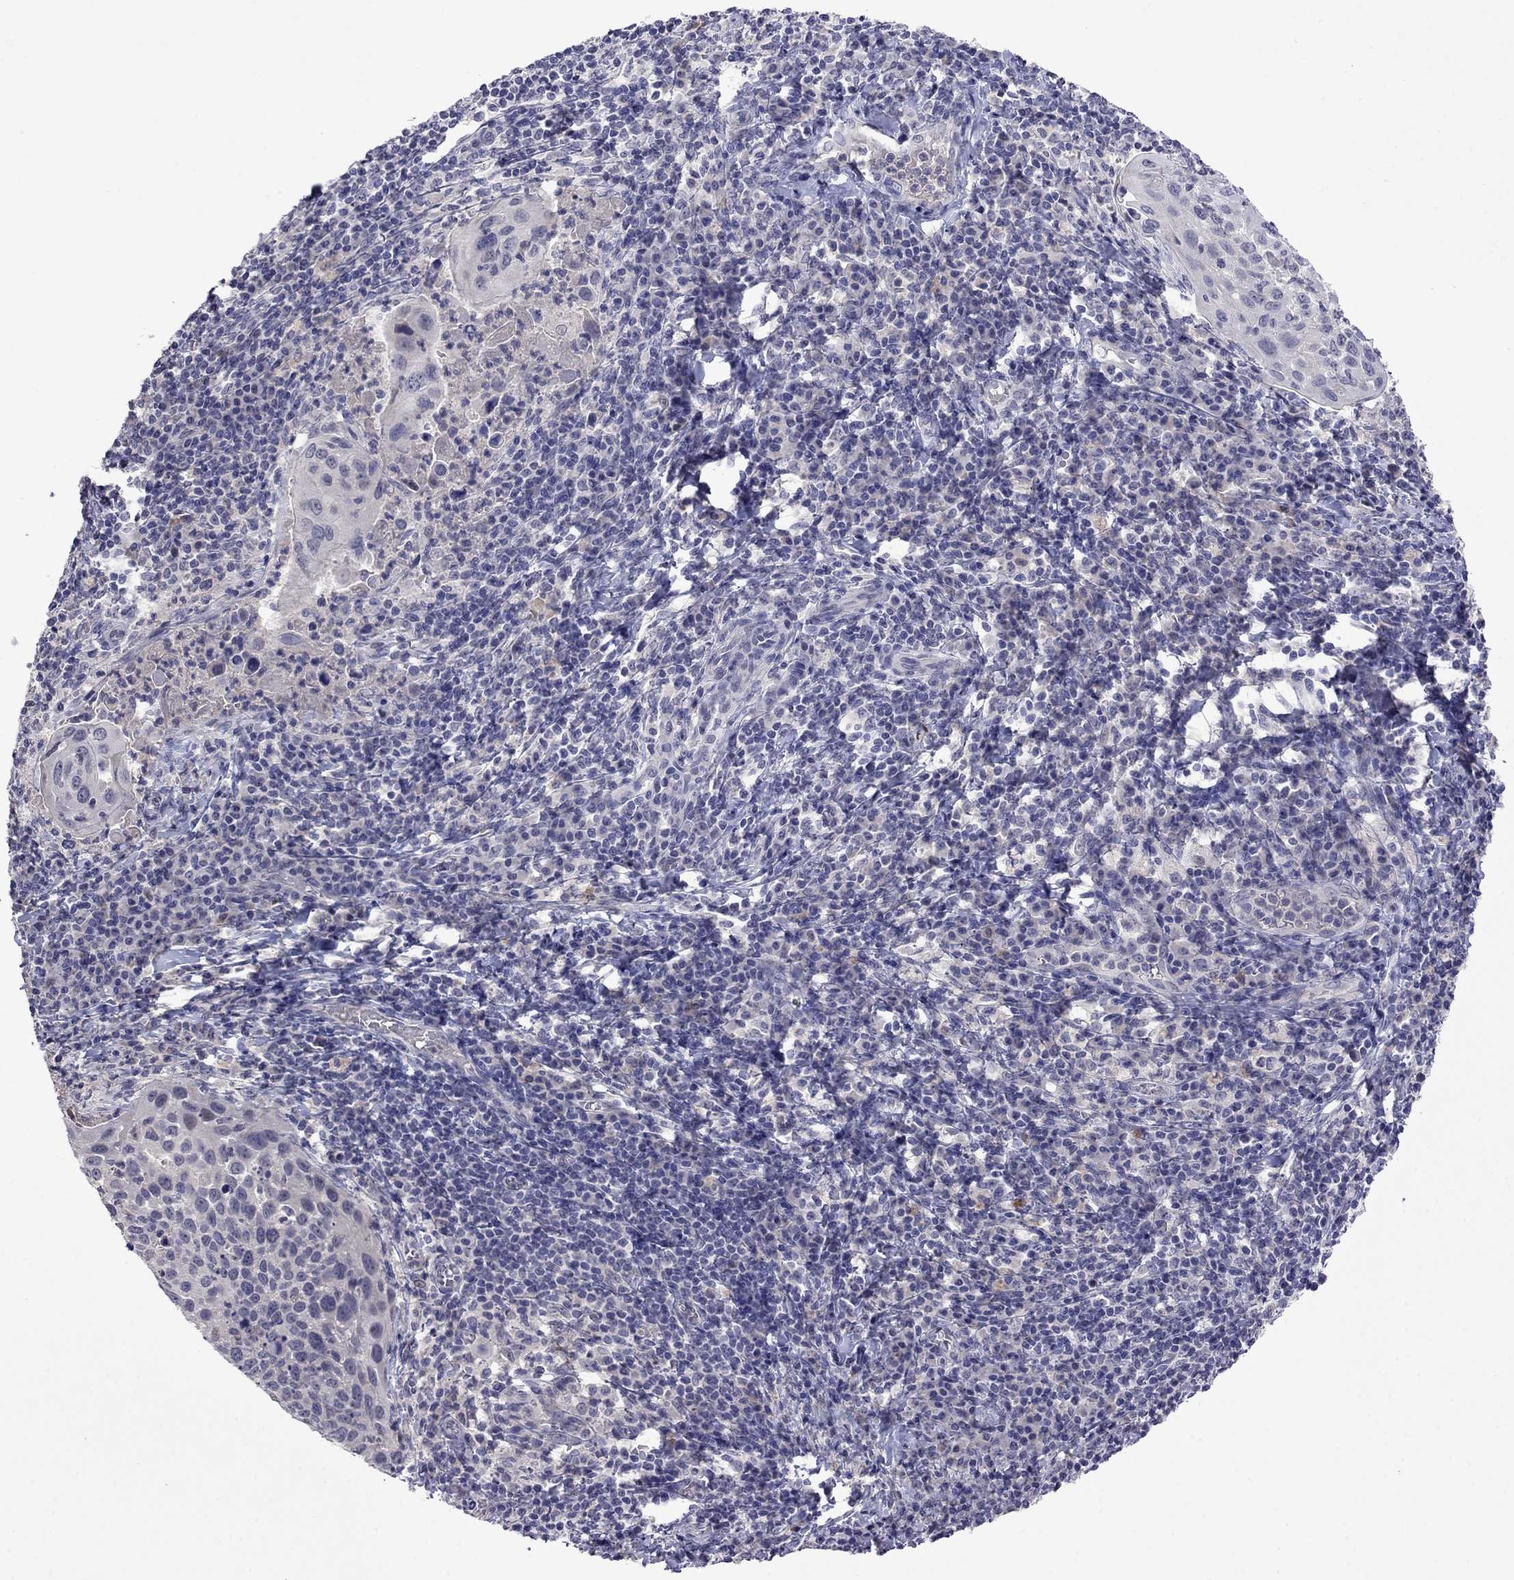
{"staining": {"intensity": "negative", "quantity": "none", "location": "none"}, "tissue": "cervical cancer", "cell_type": "Tumor cells", "image_type": "cancer", "snomed": [{"axis": "morphology", "description": "Squamous cell carcinoma, NOS"}, {"axis": "topography", "description": "Cervix"}], "caption": "Tumor cells are negative for brown protein staining in squamous cell carcinoma (cervical).", "gene": "STAR", "patient": {"sex": "female", "age": 54}}